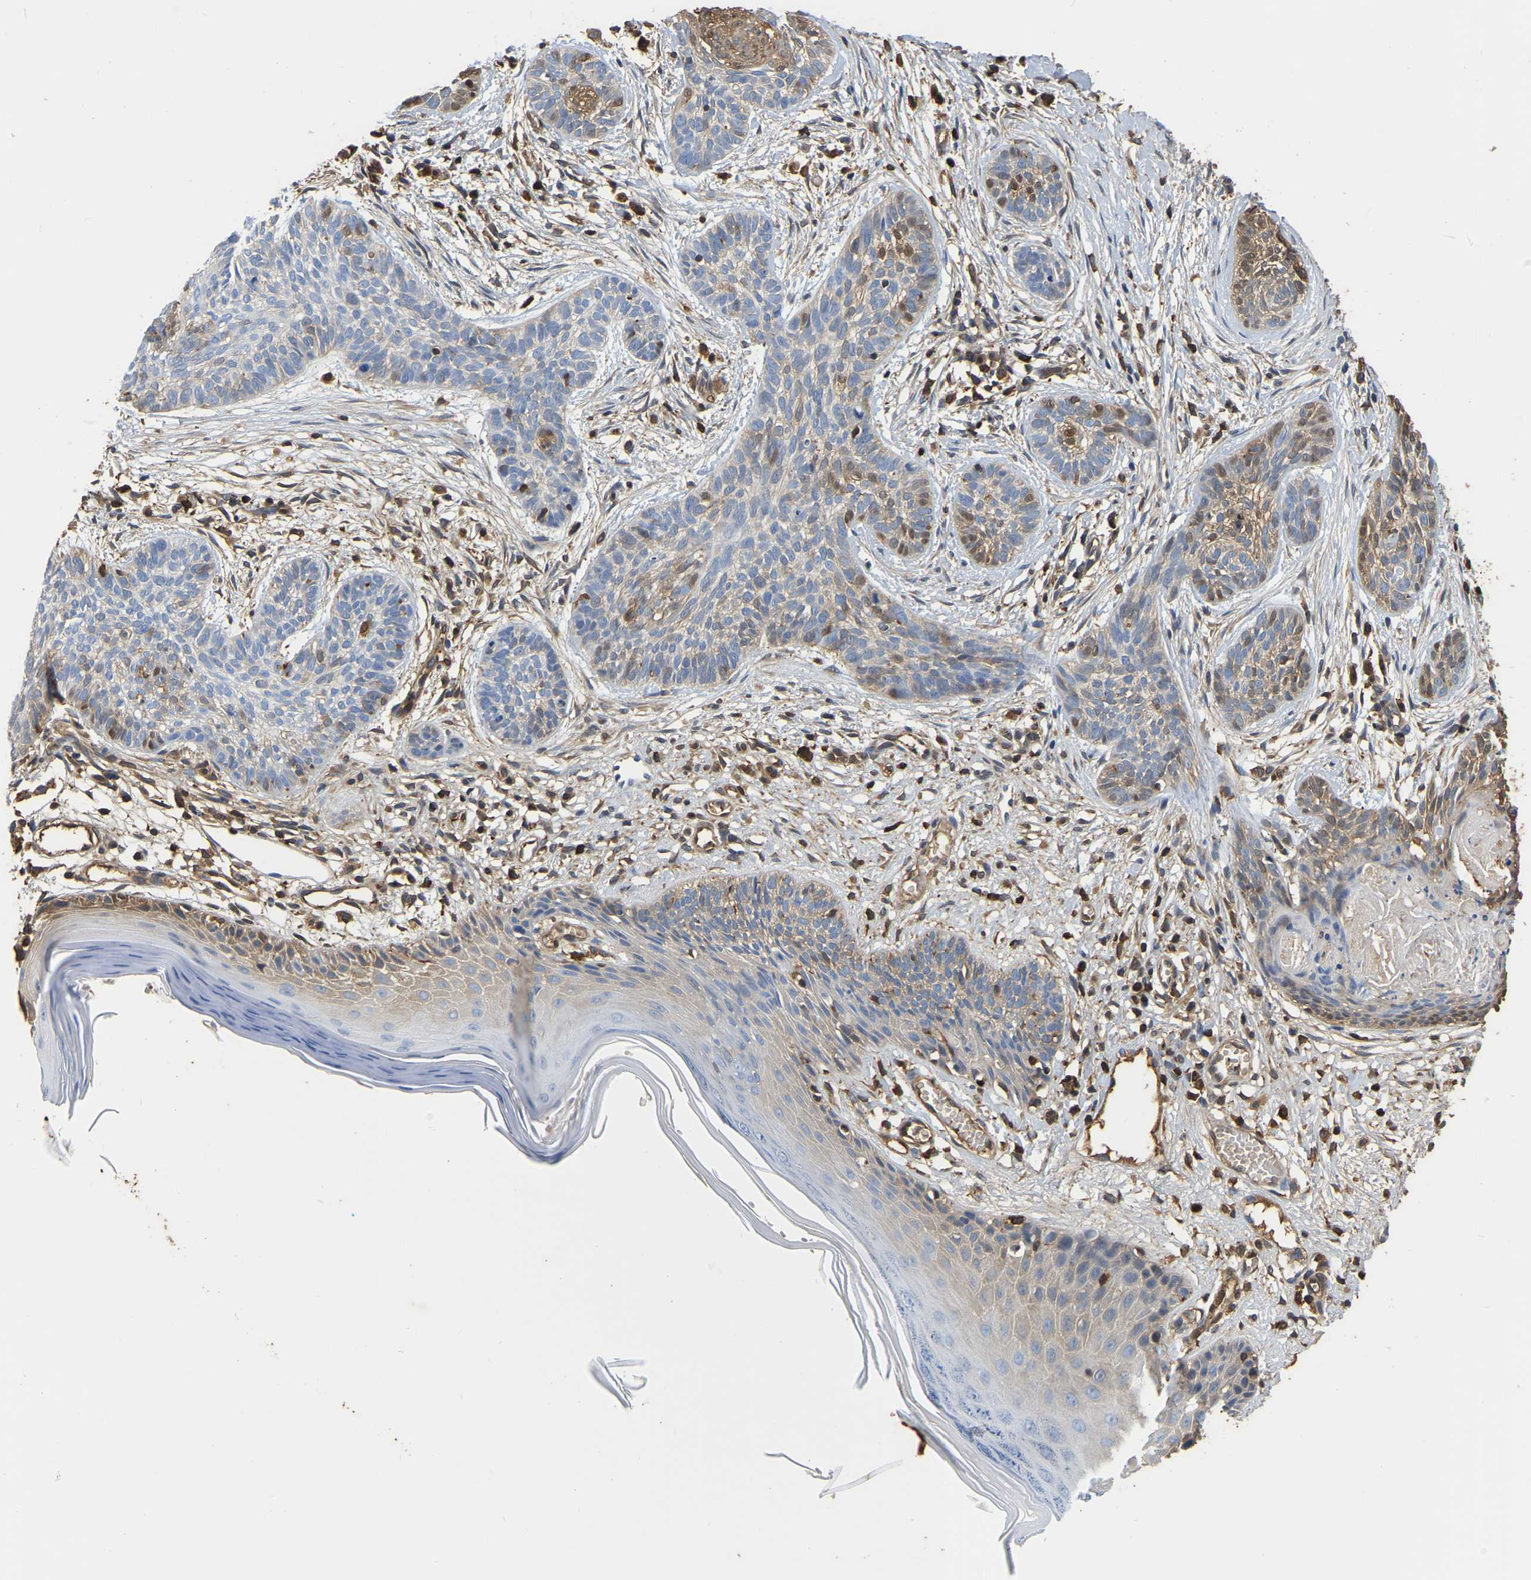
{"staining": {"intensity": "moderate", "quantity": "<25%", "location": "cytoplasmic/membranous,nuclear"}, "tissue": "skin cancer", "cell_type": "Tumor cells", "image_type": "cancer", "snomed": [{"axis": "morphology", "description": "Basal cell carcinoma"}, {"axis": "topography", "description": "Skin"}], "caption": "Protein staining of skin cancer (basal cell carcinoma) tissue demonstrates moderate cytoplasmic/membranous and nuclear positivity in about <25% of tumor cells.", "gene": "LDHB", "patient": {"sex": "female", "age": 59}}